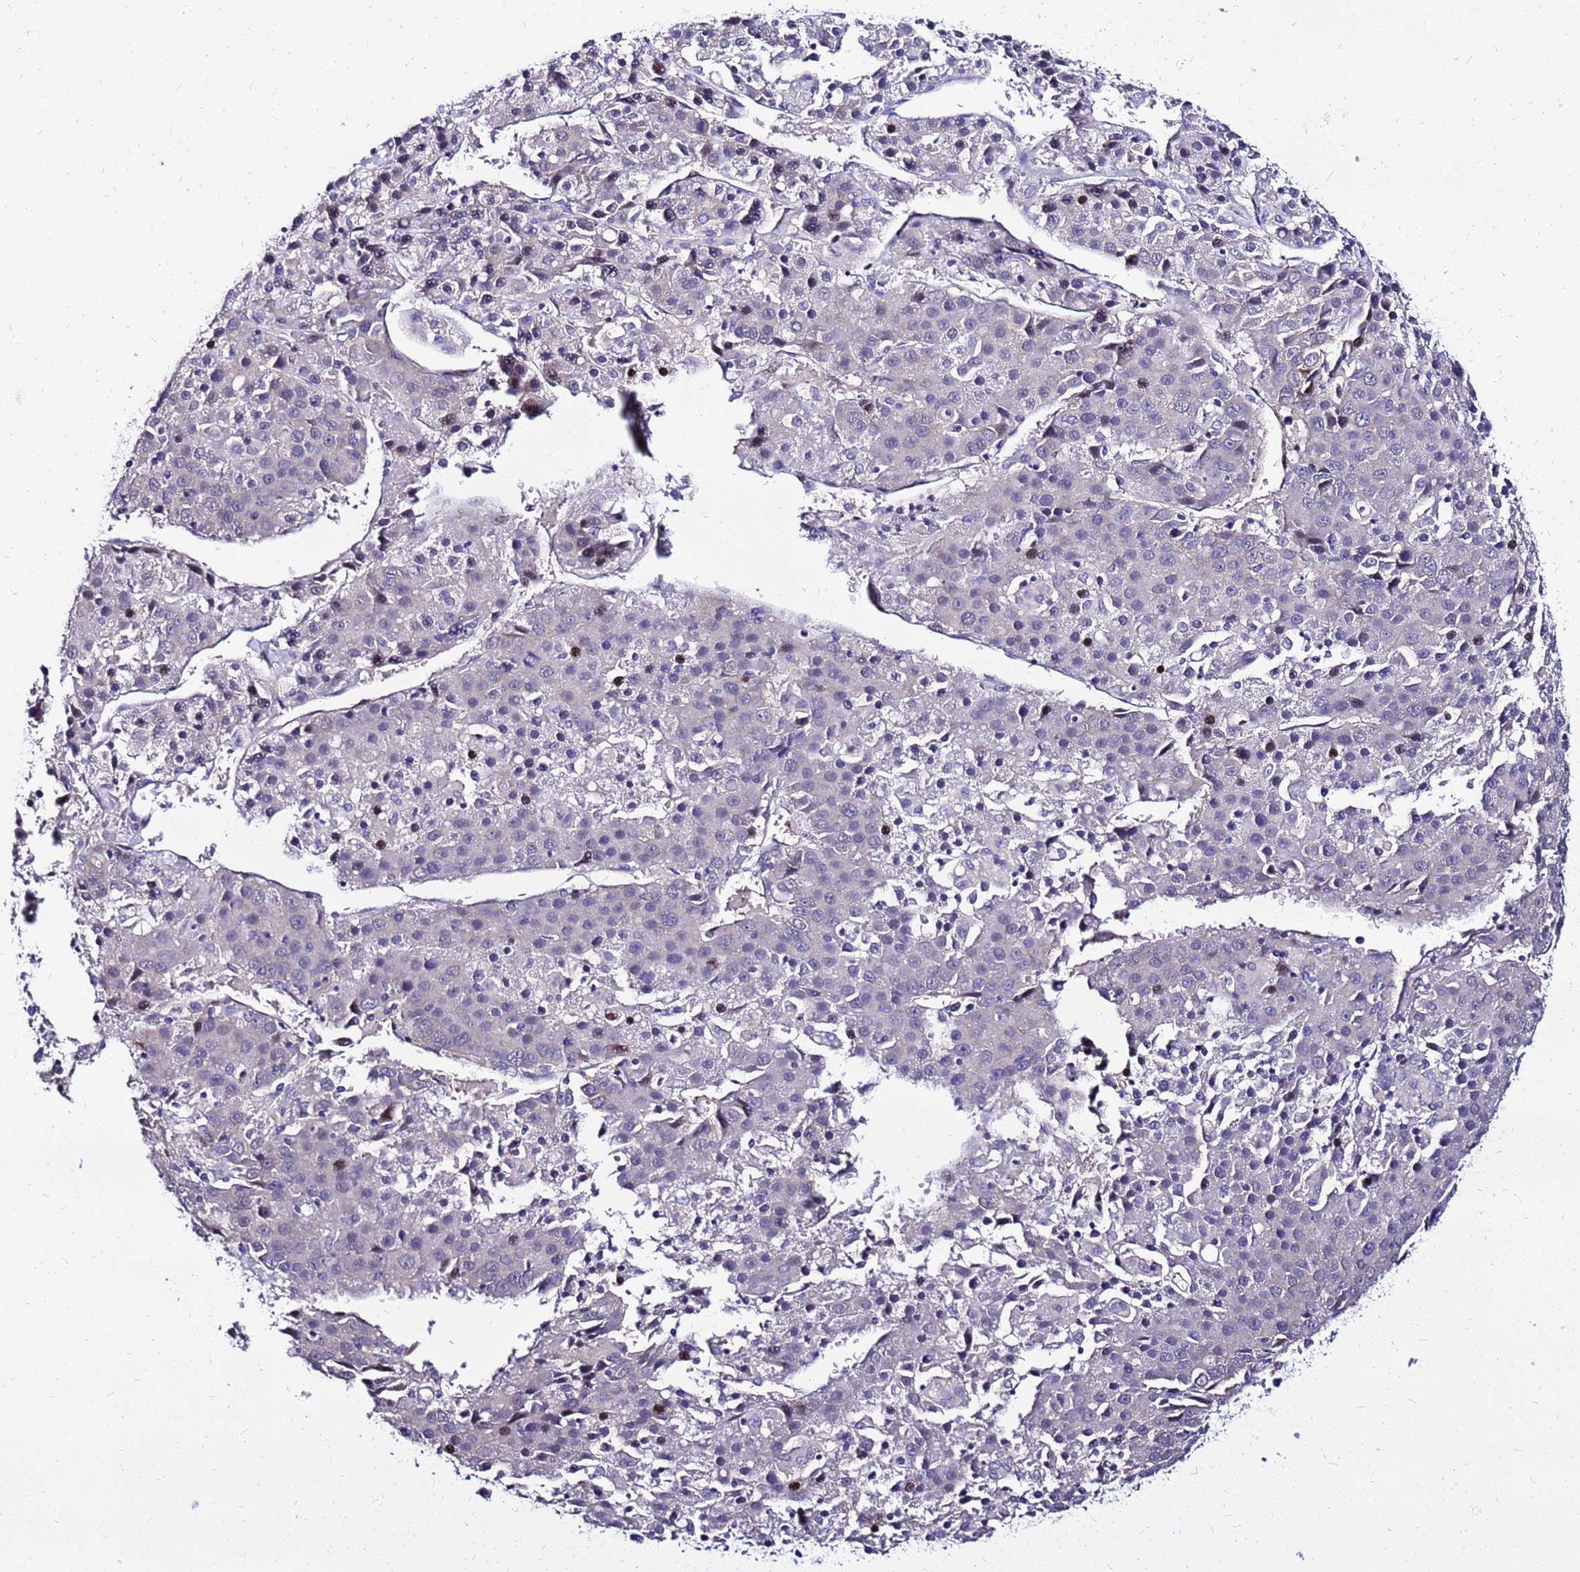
{"staining": {"intensity": "negative", "quantity": "none", "location": "none"}, "tissue": "liver cancer", "cell_type": "Tumor cells", "image_type": "cancer", "snomed": [{"axis": "morphology", "description": "Carcinoma, Hepatocellular, NOS"}, {"axis": "topography", "description": "Liver"}], "caption": "IHC of hepatocellular carcinoma (liver) demonstrates no expression in tumor cells. The staining is performed using DAB (3,3'-diaminobenzidine) brown chromogen with nuclei counter-stained in using hematoxylin.", "gene": "ARHGEF5", "patient": {"sex": "male", "age": 55}}